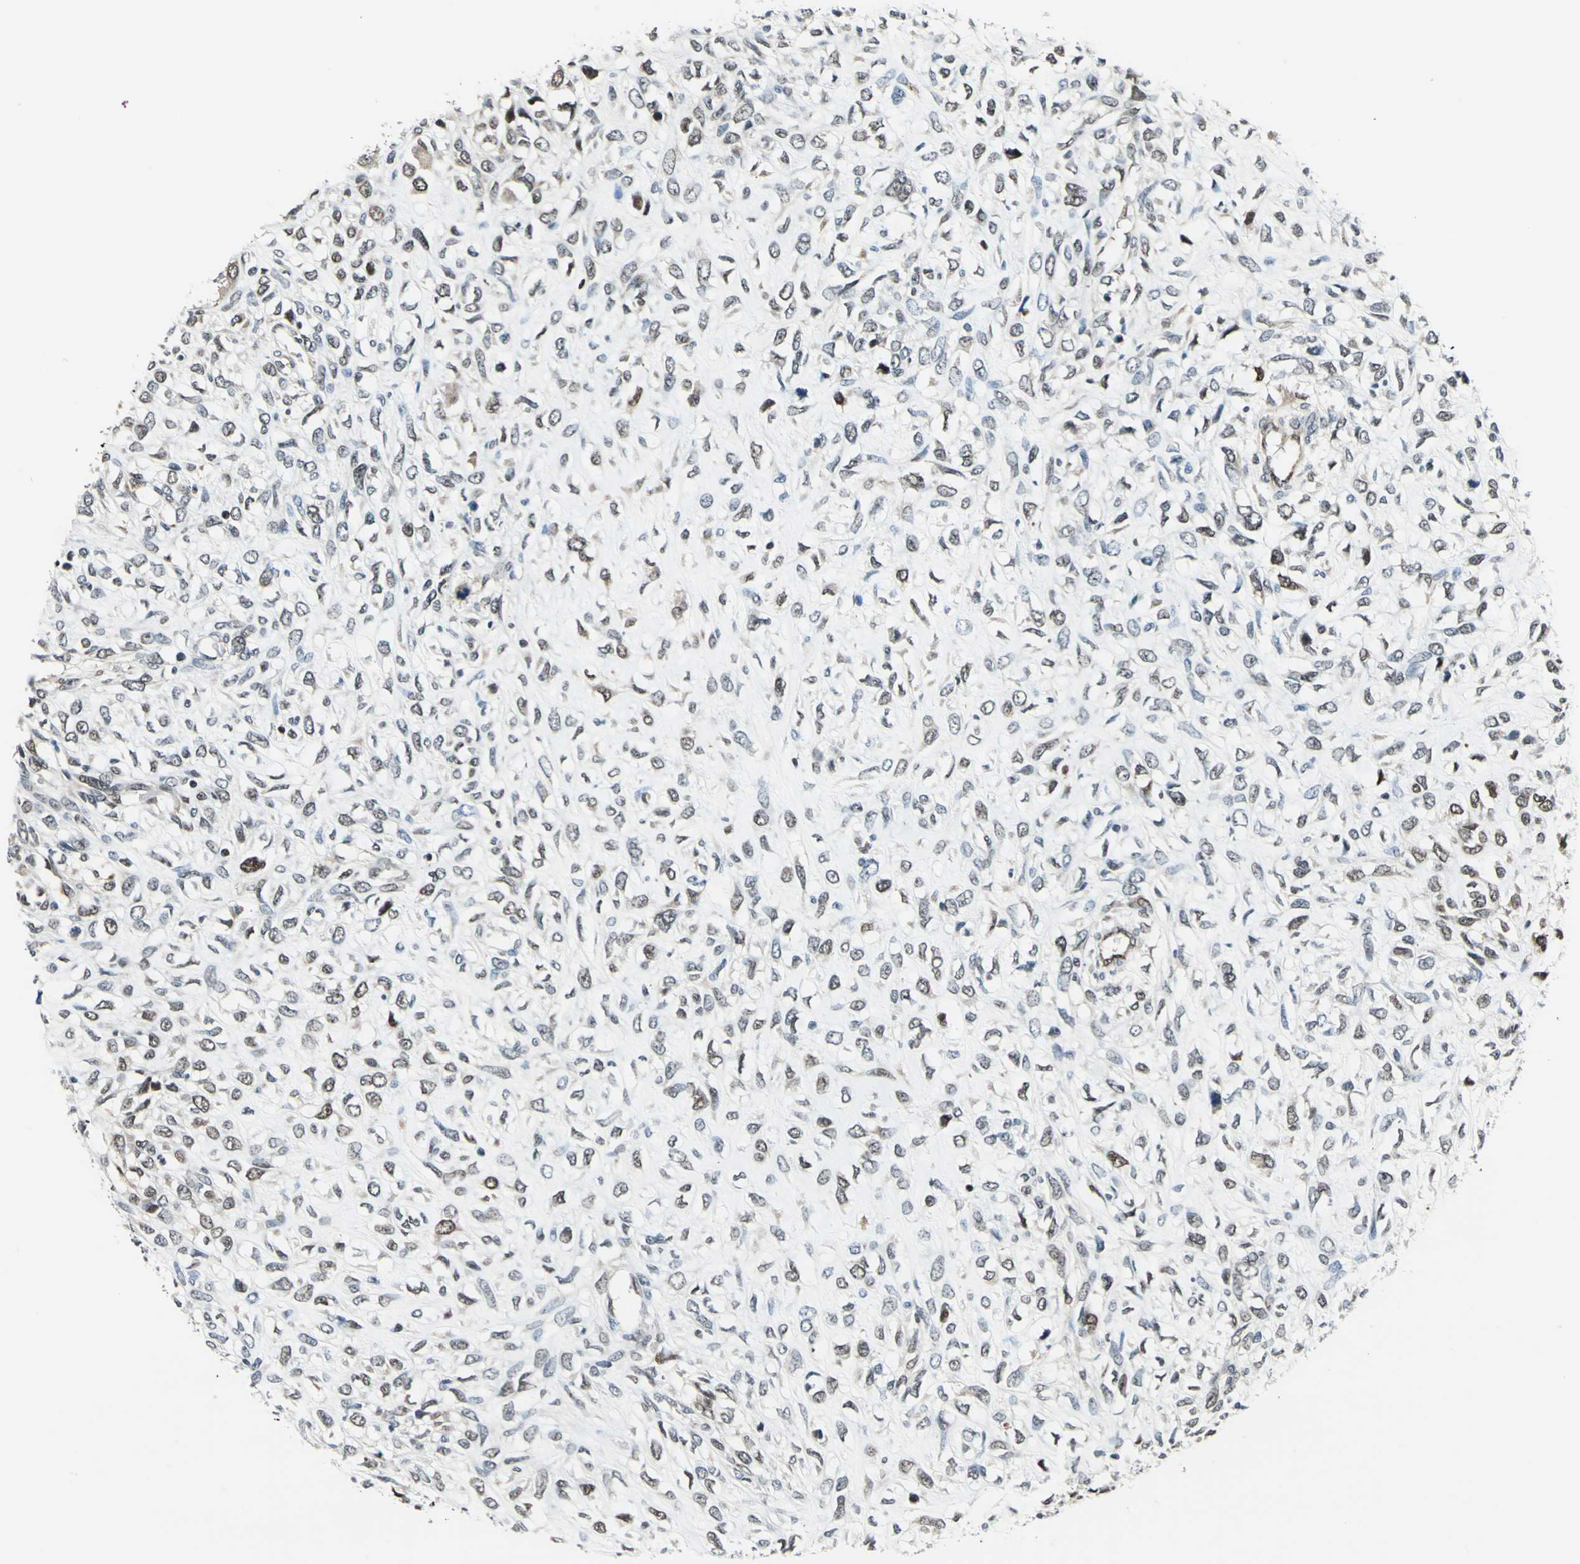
{"staining": {"intensity": "weak", "quantity": "<25%", "location": "cytoplasmic/membranous,nuclear"}, "tissue": "head and neck cancer", "cell_type": "Tumor cells", "image_type": "cancer", "snomed": [{"axis": "morphology", "description": "Necrosis, NOS"}, {"axis": "morphology", "description": "Neoplasm, malignant, NOS"}, {"axis": "topography", "description": "Salivary gland"}, {"axis": "topography", "description": "Head-Neck"}], "caption": "DAB immunohistochemical staining of human head and neck cancer (malignant neoplasm) demonstrates no significant positivity in tumor cells.", "gene": "POLR3K", "patient": {"sex": "male", "age": 43}}